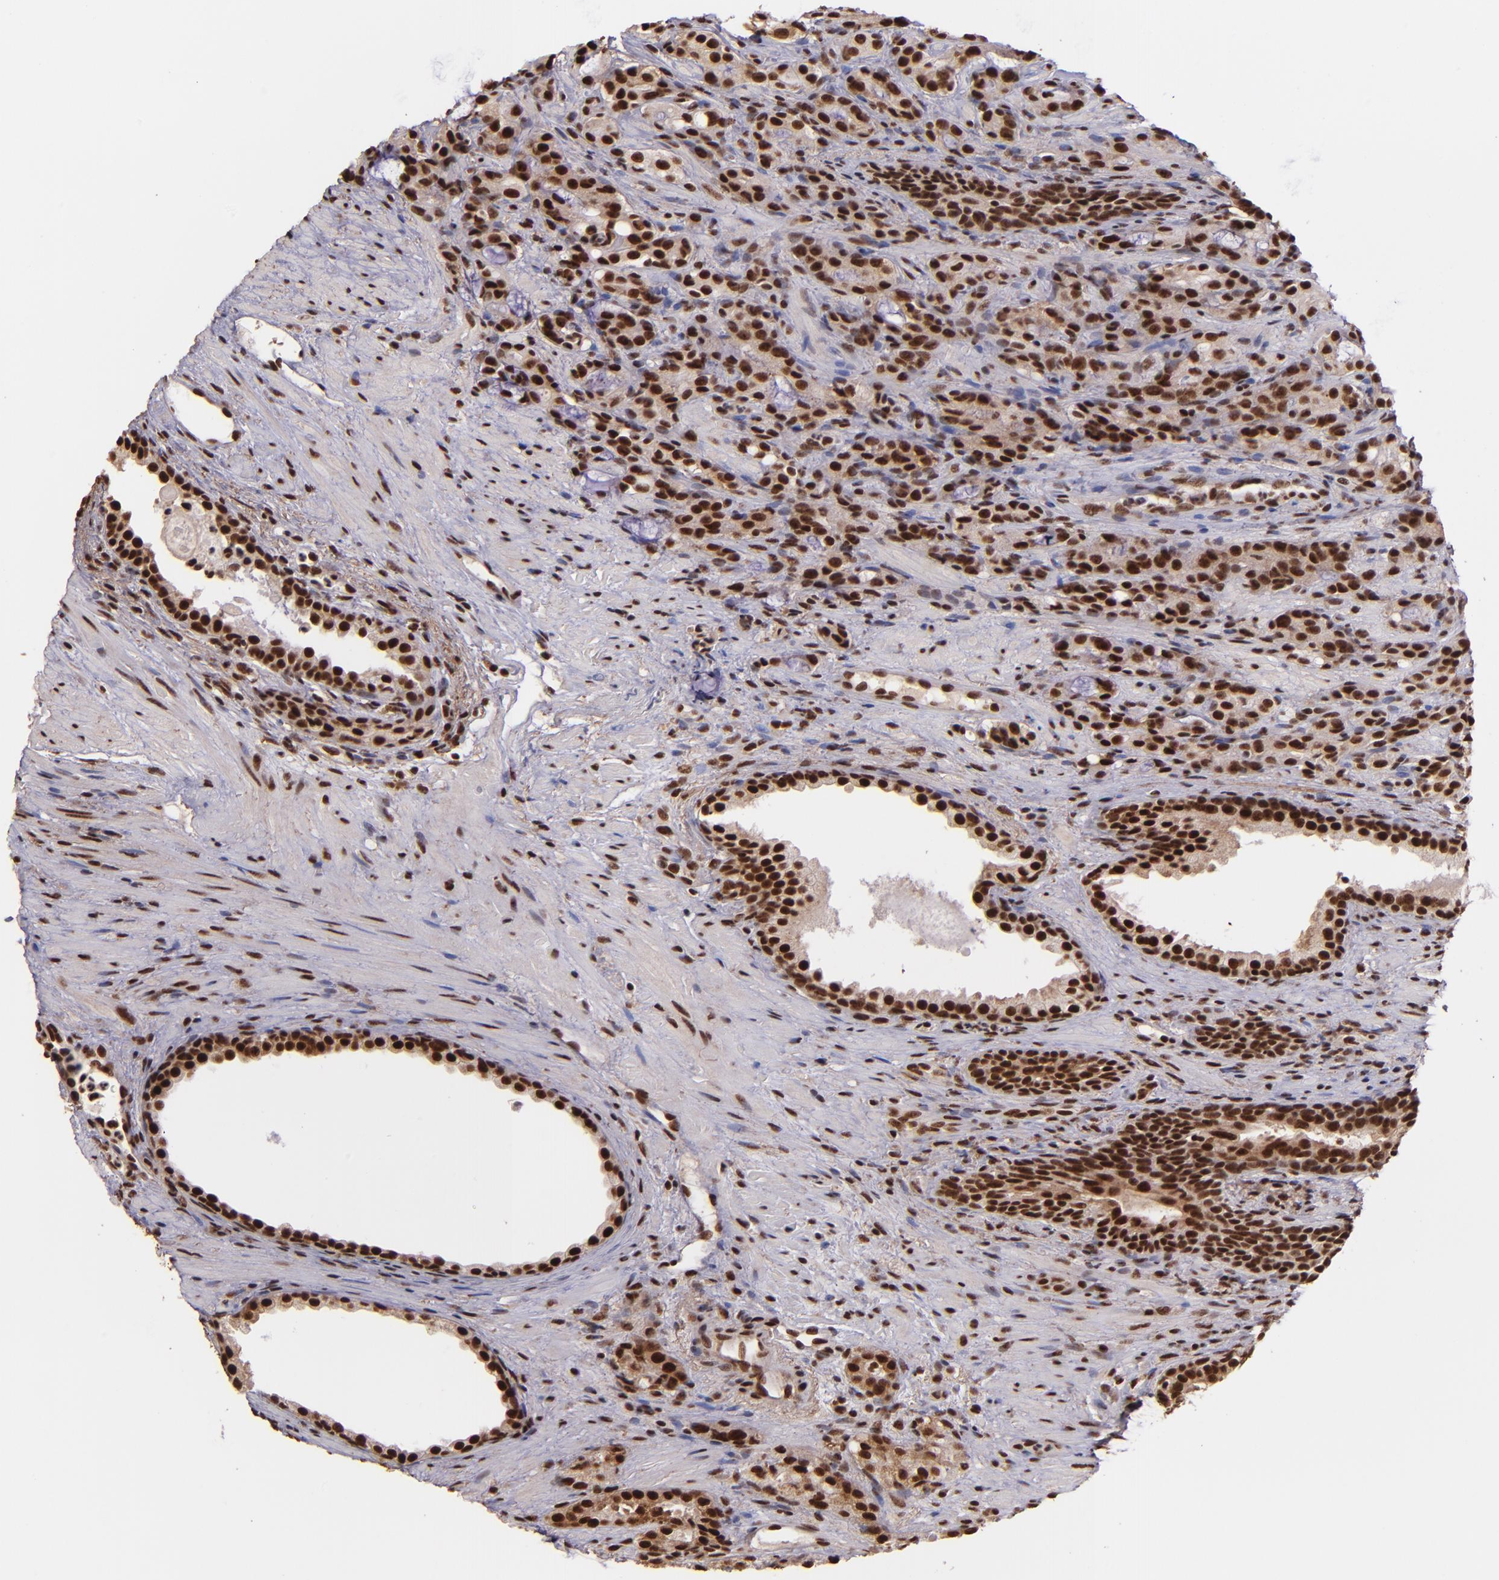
{"staining": {"intensity": "strong", "quantity": ">75%", "location": "cytoplasmic/membranous,nuclear"}, "tissue": "prostate cancer", "cell_type": "Tumor cells", "image_type": "cancer", "snomed": [{"axis": "morphology", "description": "Adenocarcinoma, High grade"}, {"axis": "topography", "description": "Prostate"}], "caption": "Adenocarcinoma (high-grade) (prostate) stained with a brown dye shows strong cytoplasmic/membranous and nuclear positive expression in about >75% of tumor cells.", "gene": "PQBP1", "patient": {"sex": "male", "age": 72}}